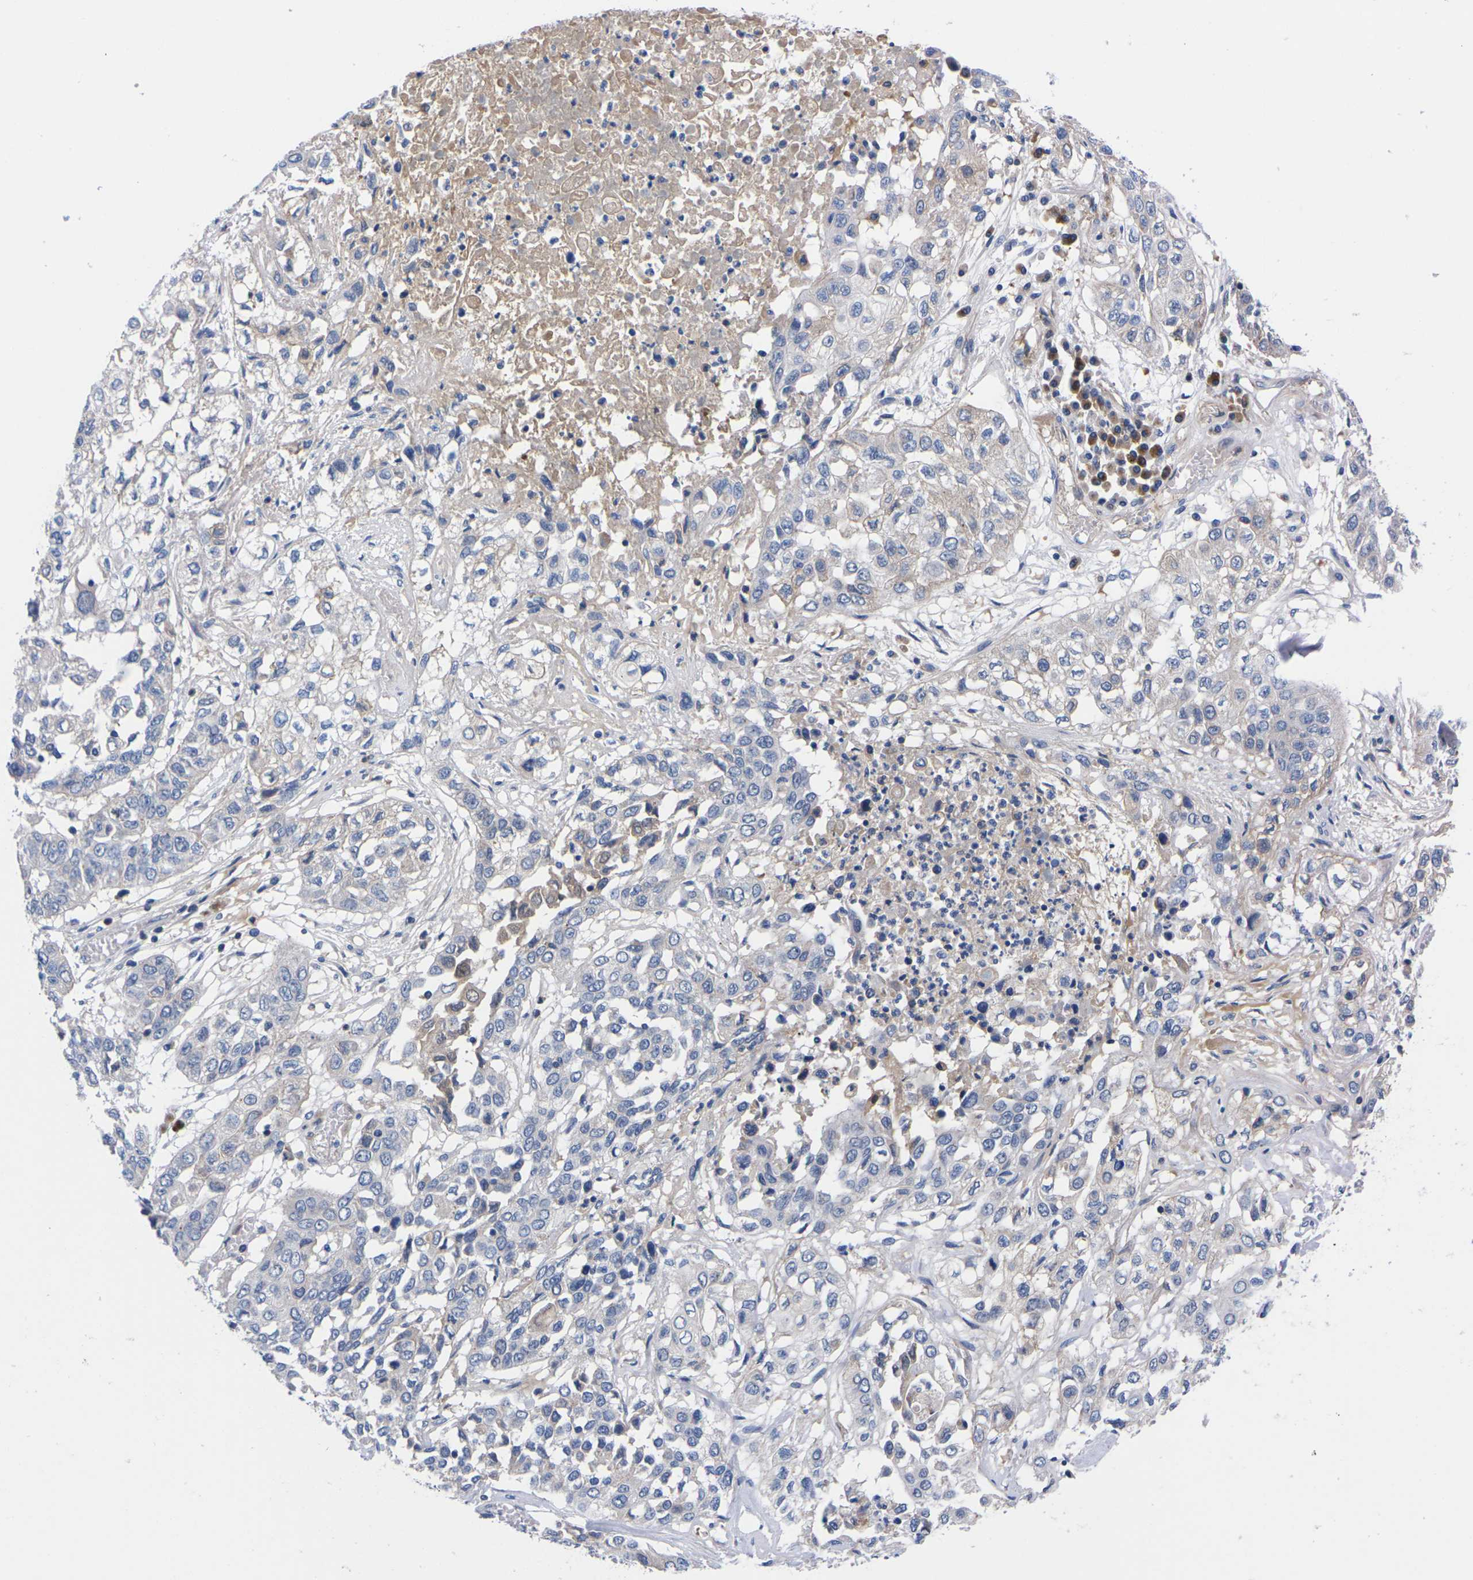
{"staining": {"intensity": "negative", "quantity": "none", "location": "none"}, "tissue": "lung cancer", "cell_type": "Tumor cells", "image_type": "cancer", "snomed": [{"axis": "morphology", "description": "Squamous cell carcinoma, NOS"}, {"axis": "topography", "description": "Lung"}], "caption": "An IHC micrograph of squamous cell carcinoma (lung) is shown. There is no staining in tumor cells of squamous cell carcinoma (lung).", "gene": "FAM210A", "patient": {"sex": "male", "age": 71}}